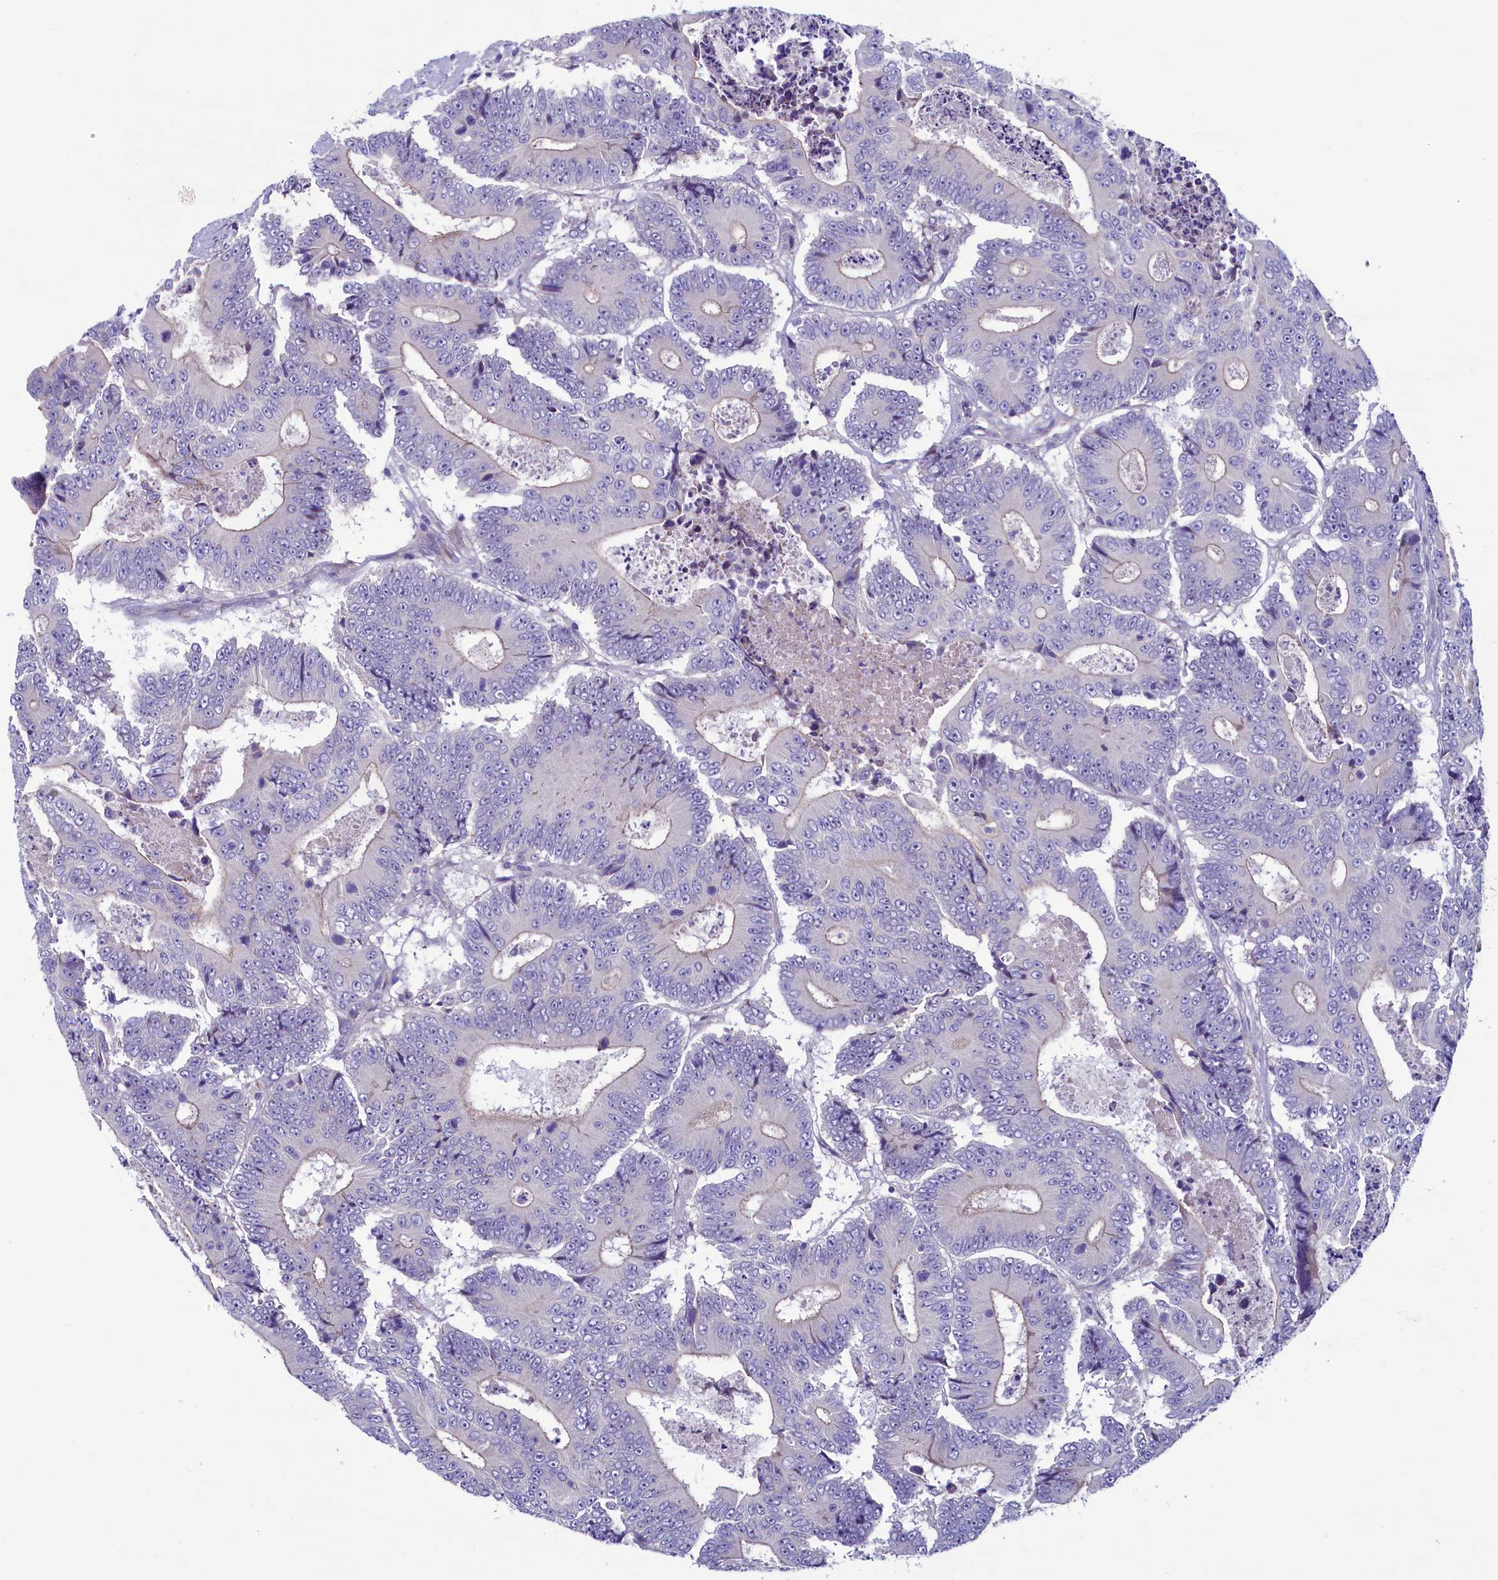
{"staining": {"intensity": "negative", "quantity": "none", "location": "none"}, "tissue": "colorectal cancer", "cell_type": "Tumor cells", "image_type": "cancer", "snomed": [{"axis": "morphology", "description": "Adenocarcinoma, NOS"}, {"axis": "topography", "description": "Colon"}], "caption": "DAB (3,3'-diaminobenzidine) immunohistochemical staining of human colorectal cancer (adenocarcinoma) shows no significant positivity in tumor cells. The staining was performed using DAB to visualize the protein expression in brown, while the nuclei were stained in blue with hematoxylin (Magnification: 20x).", "gene": "KRBOX5", "patient": {"sex": "male", "age": 83}}